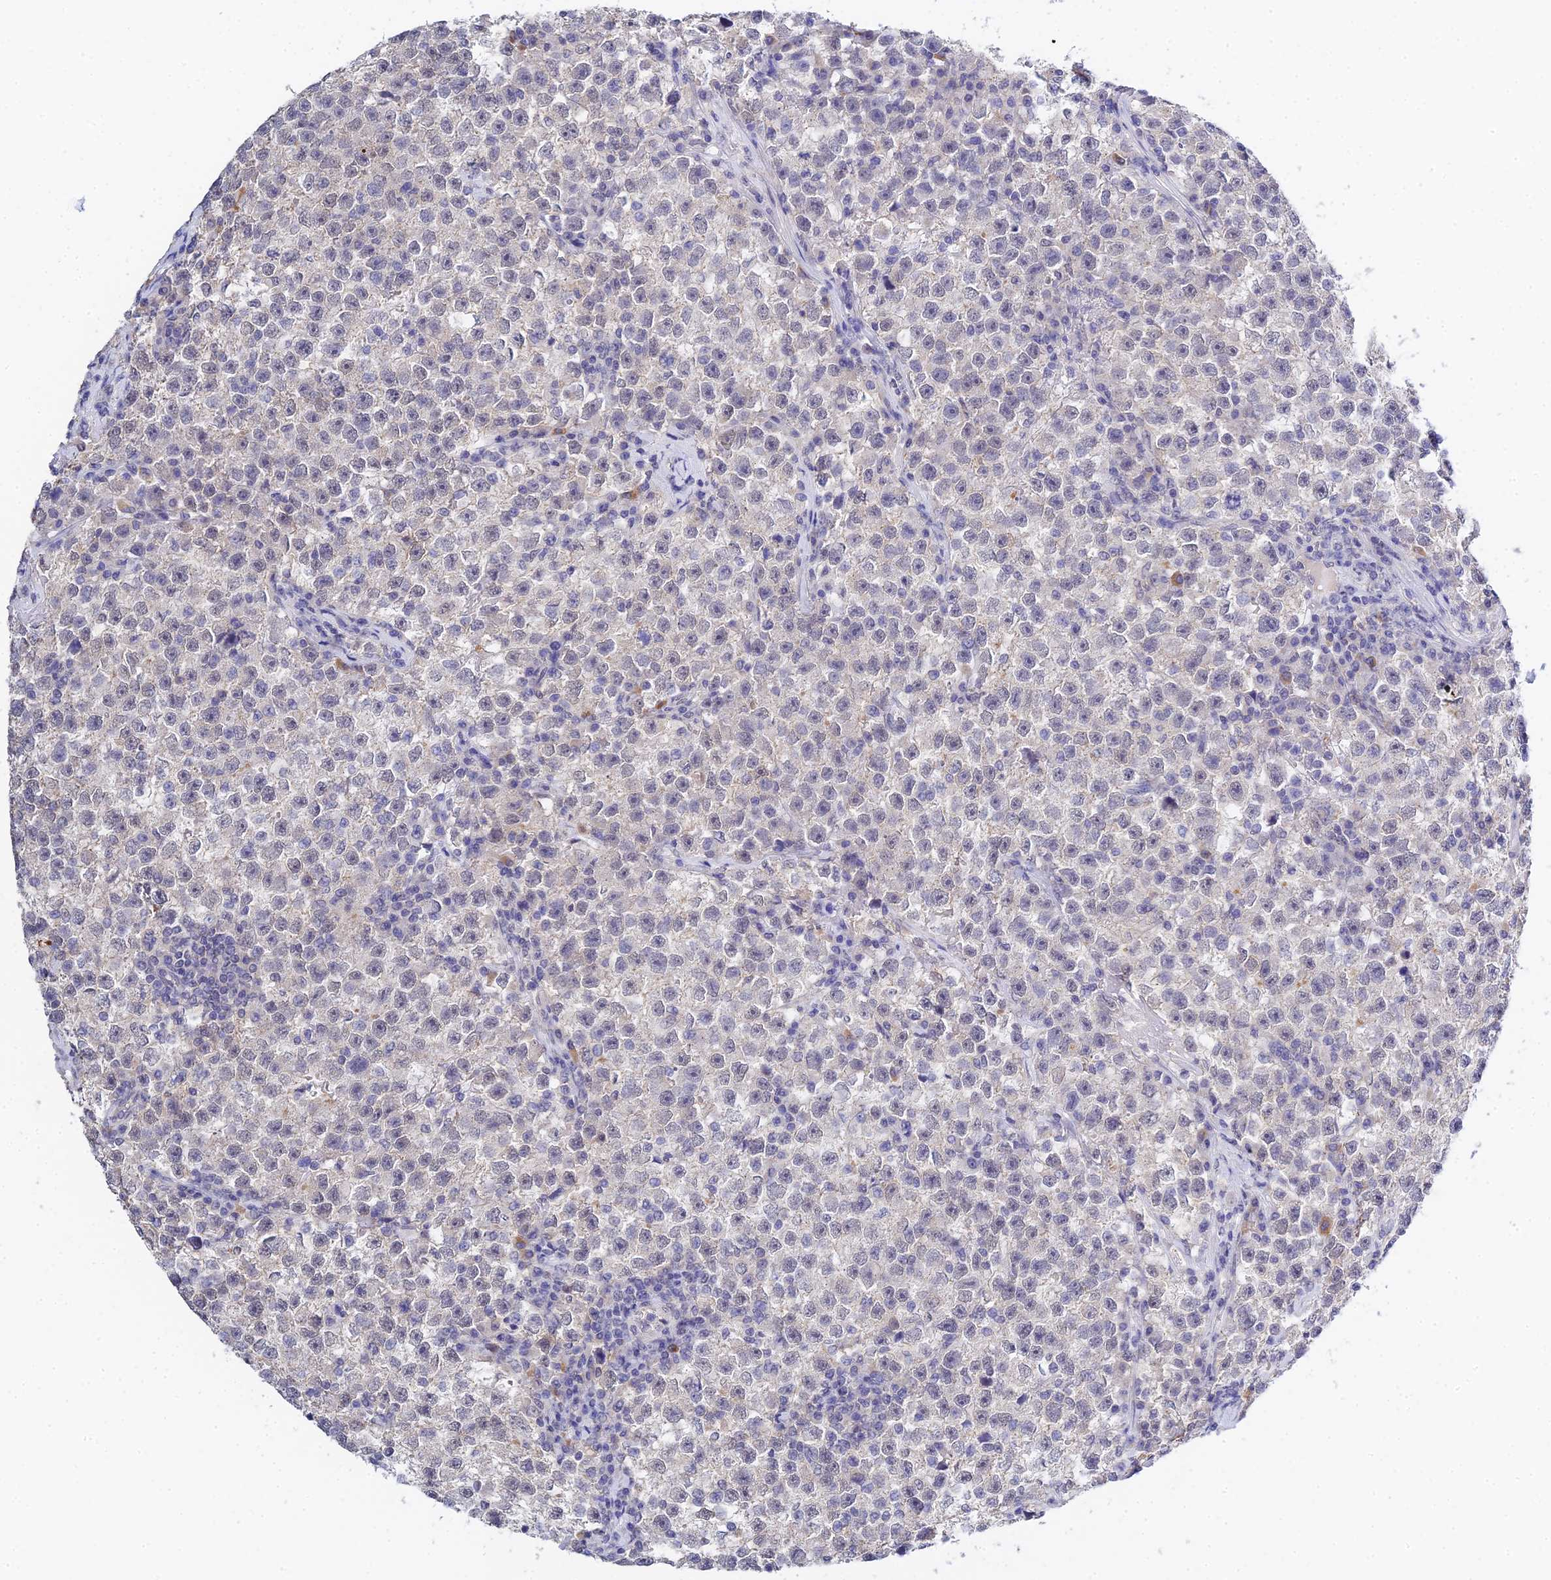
{"staining": {"intensity": "negative", "quantity": "none", "location": "none"}, "tissue": "testis cancer", "cell_type": "Tumor cells", "image_type": "cancer", "snomed": [{"axis": "morphology", "description": "Seminoma, NOS"}, {"axis": "topography", "description": "Testis"}], "caption": "Immunohistochemistry (IHC) of testis cancer exhibits no expression in tumor cells.", "gene": "HOXB1", "patient": {"sex": "male", "age": 22}}